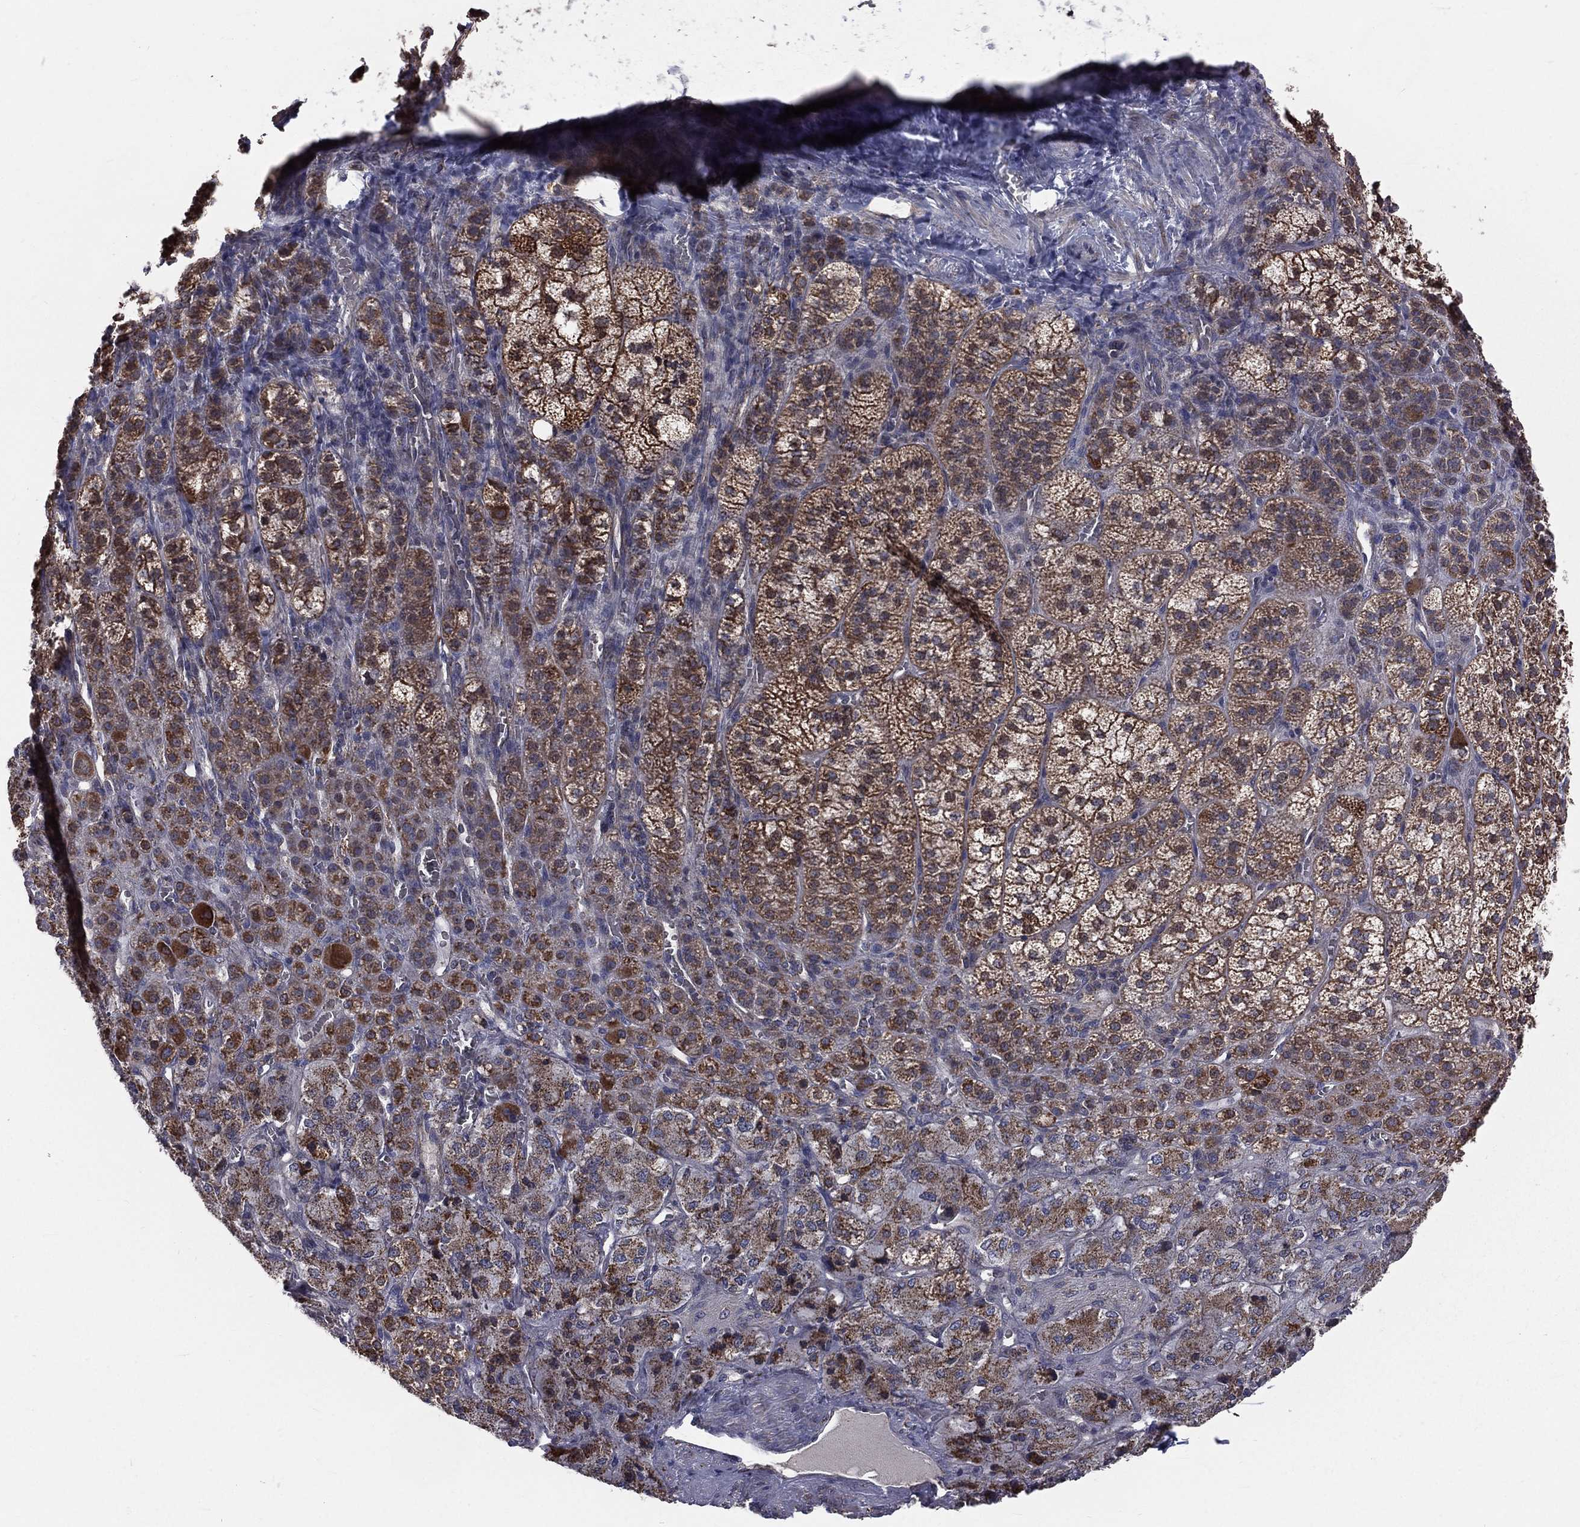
{"staining": {"intensity": "strong", "quantity": ">75%", "location": "cytoplasmic/membranous"}, "tissue": "adrenal gland", "cell_type": "Glandular cells", "image_type": "normal", "snomed": [{"axis": "morphology", "description": "Normal tissue, NOS"}, {"axis": "topography", "description": "Adrenal gland"}], "caption": "Strong cytoplasmic/membranous protein staining is identified in approximately >75% of glandular cells in adrenal gland. Immunohistochemistry stains the protein of interest in brown and the nuclei are stained blue.", "gene": "GPD1", "patient": {"sex": "female", "age": 60}}